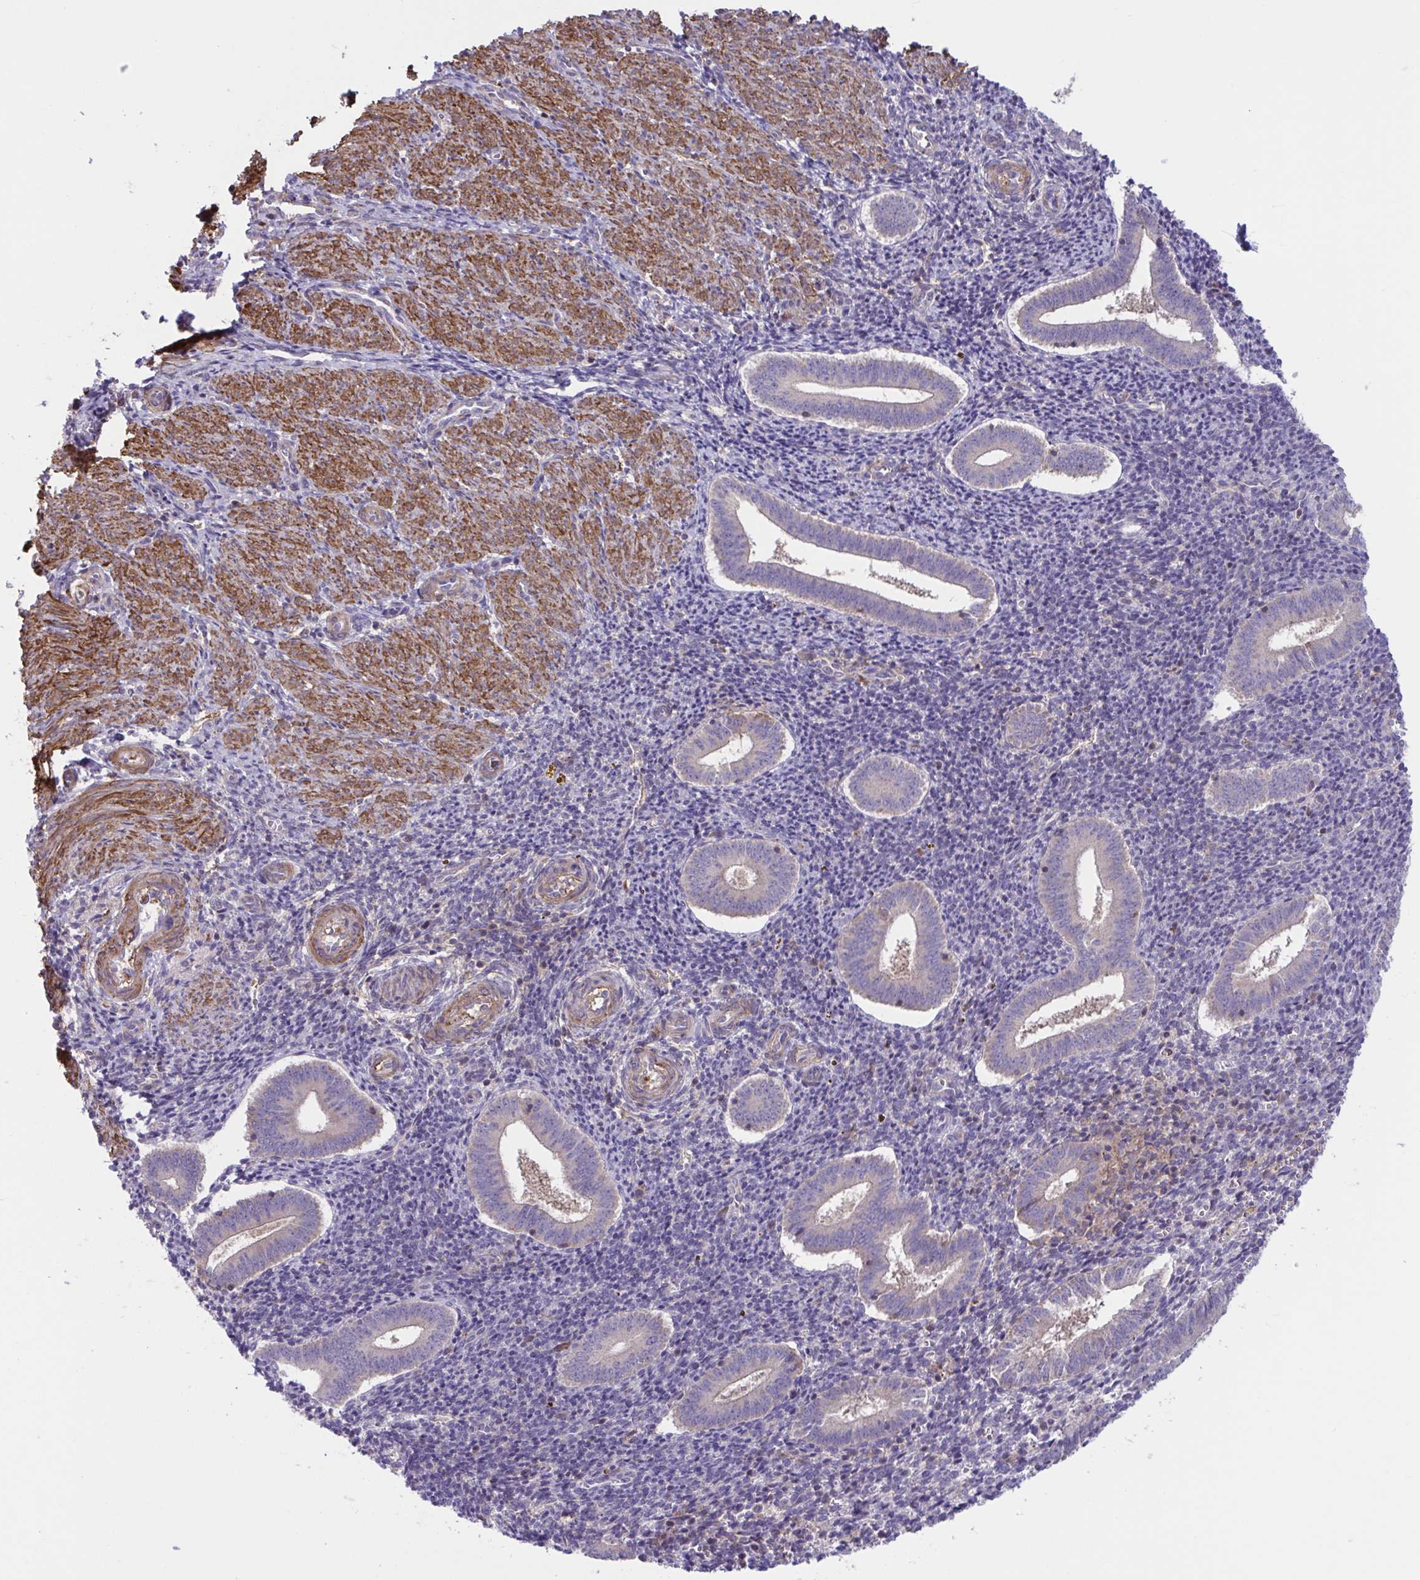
{"staining": {"intensity": "negative", "quantity": "none", "location": "none"}, "tissue": "endometrium", "cell_type": "Cells in endometrial stroma", "image_type": "normal", "snomed": [{"axis": "morphology", "description": "Normal tissue, NOS"}, {"axis": "topography", "description": "Endometrium"}], "caption": "This is an immunohistochemistry (IHC) photomicrograph of unremarkable human endometrium. There is no positivity in cells in endometrial stroma.", "gene": "WNT9B", "patient": {"sex": "female", "age": 25}}